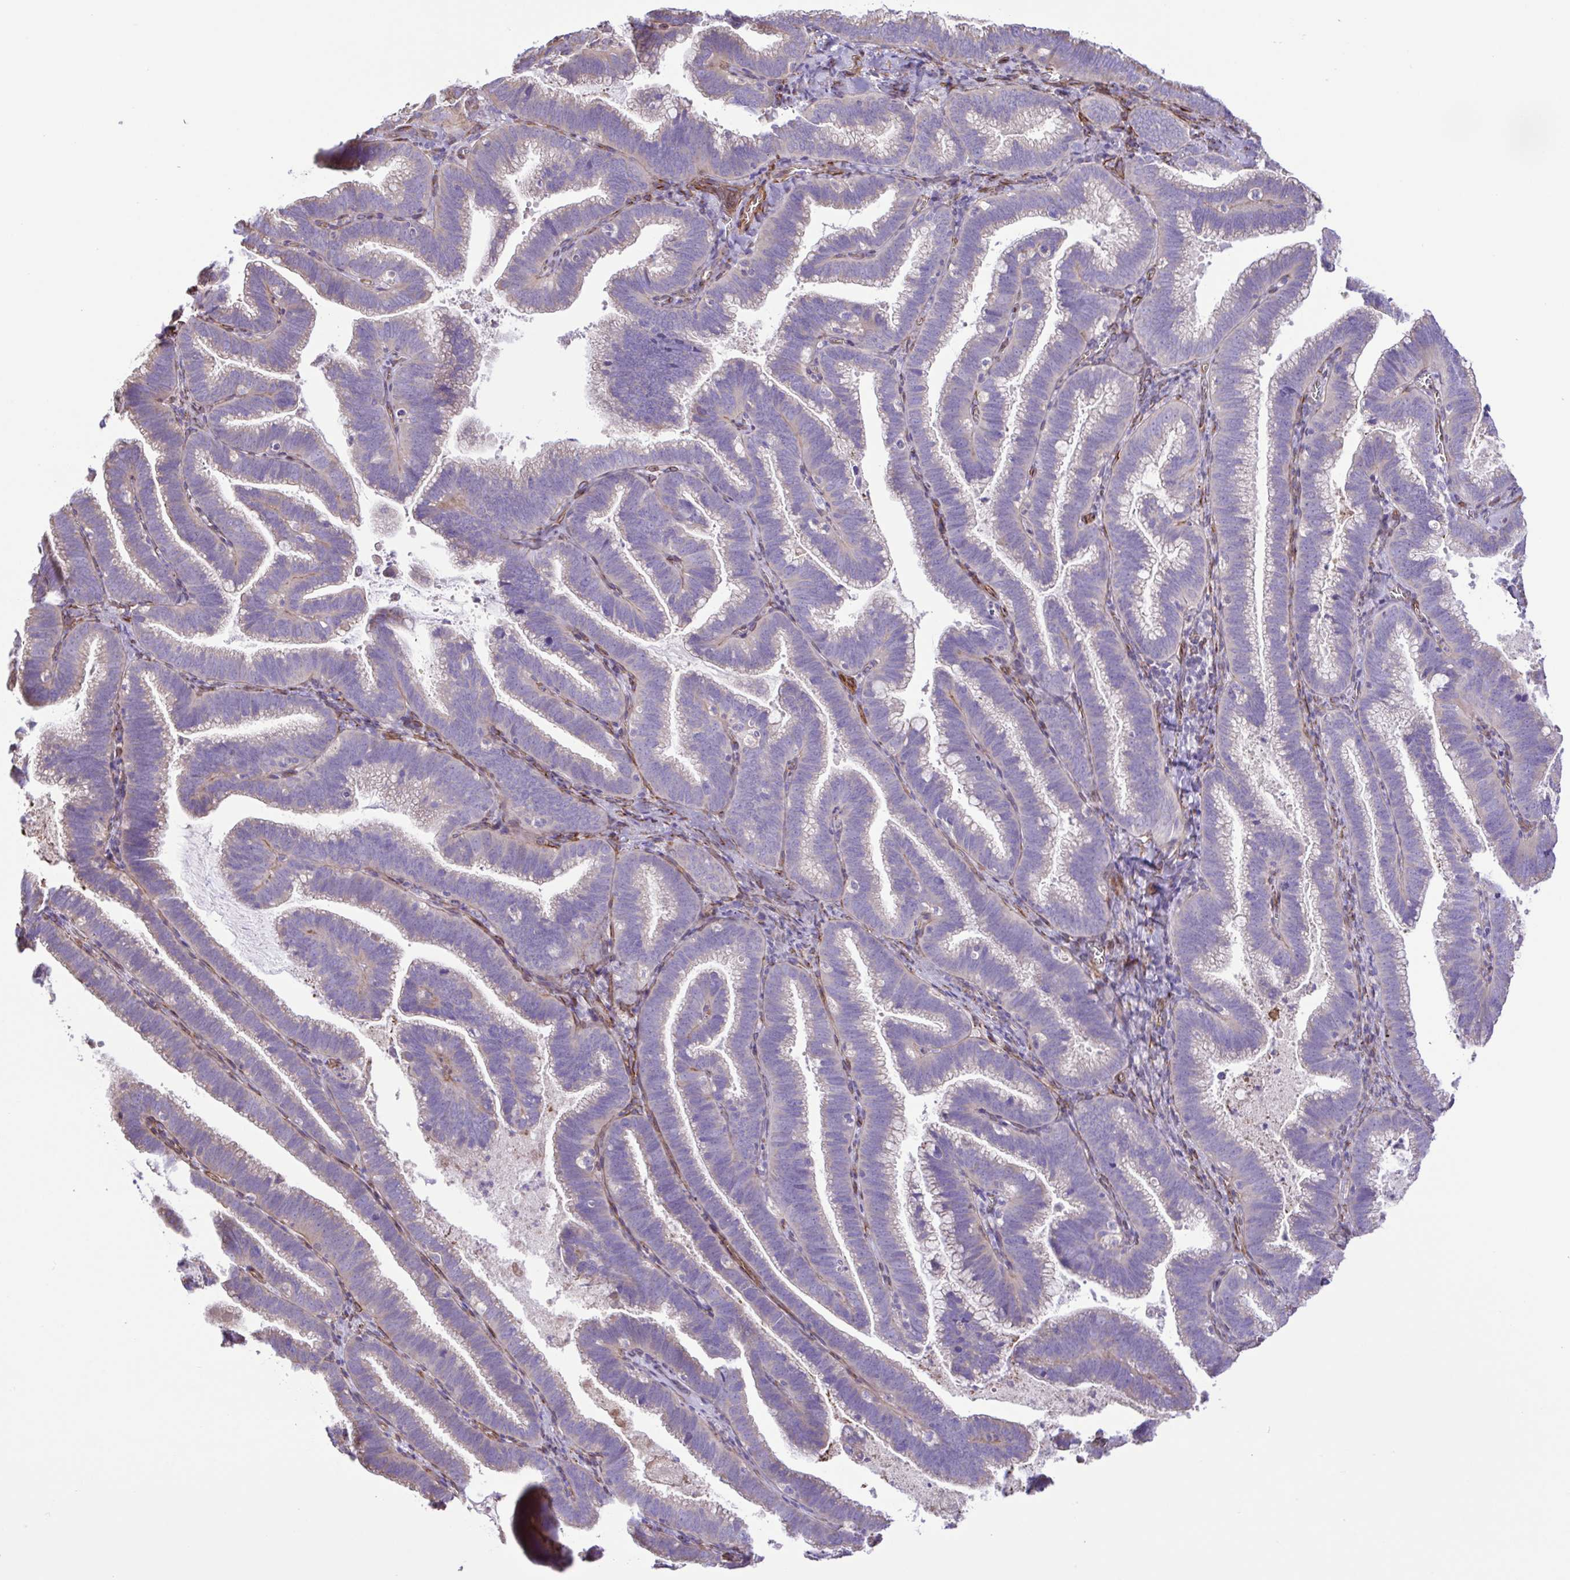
{"staining": {"intensity": "negative", "quantity": "none", "location": "none"}, "tissue": "cervical cancer", "cell_type": "Tumor cells", "image_type": "cancer", "snomed": [{"axis": "morphology", "description": "Adenocarcinoma, NOS"}, {"axis": "topography", "description": "Cervix"}], "caption": "DAB immunohistochemical staining of human cervical cancer (adenocarcinoma) demonstrates no significant staining in tumor cells.", "gene": "FLT1", "patient": {"sex": "female", "age": 61}}